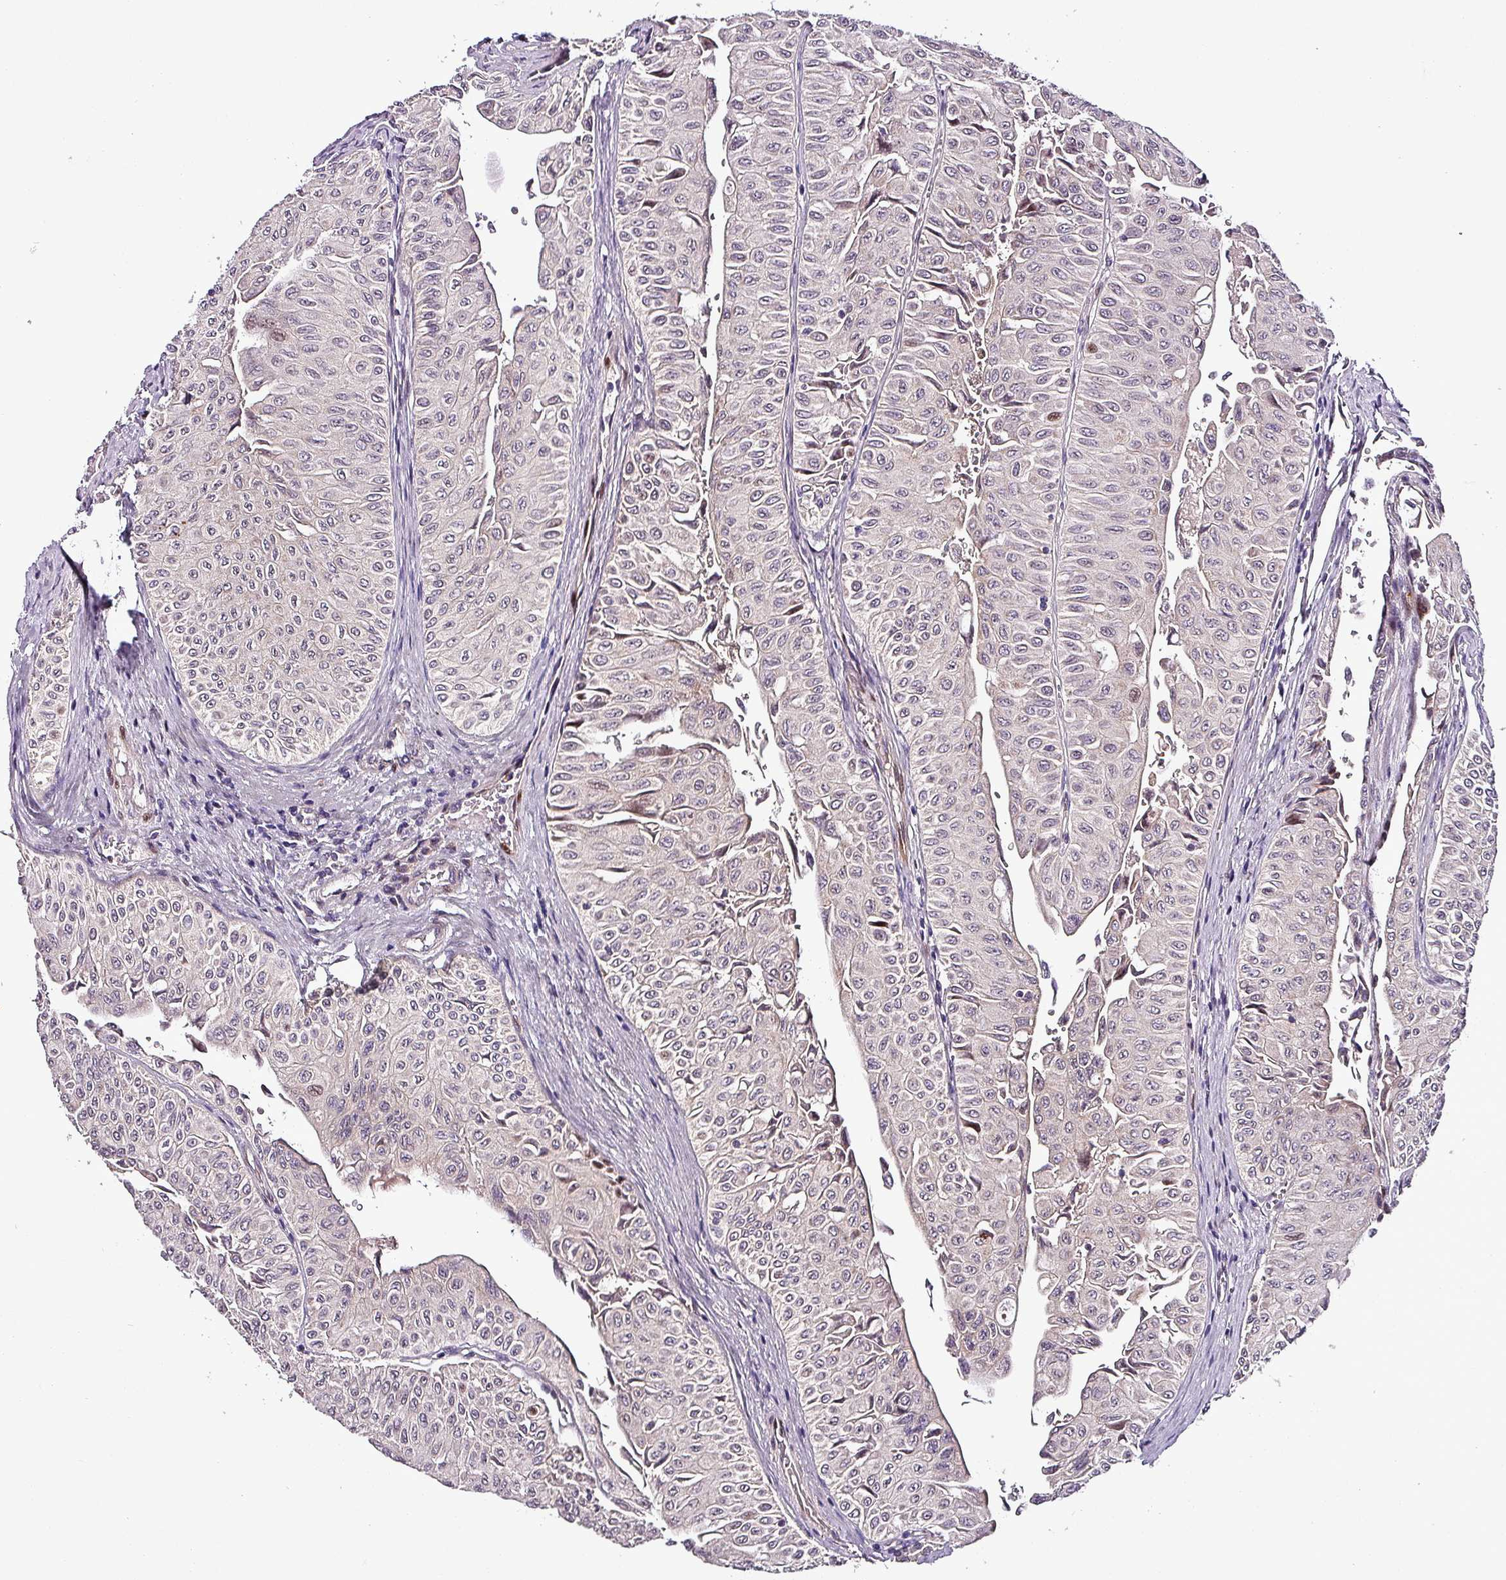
{"staining": {"intensity": "weak", "quantity": "<25%", "location": "nuclear"}, "tissue": "urothelial cancer", "cell_type": "Tumor cells", "image_type": "cancer", "snomed": [{"axis": "morphology", "description": "Urothelial carcinoma, NOS"}, {"axis": "topography", "description": "Urinary bladder"}], "caption": "A high-resolution image shows immunohistochemistry staining of transitional cell carcinoma, which reveals no significant positivity in tumor cells.", "gene": "GRAPL", "patient": {"sex": "male", "age": 59}}